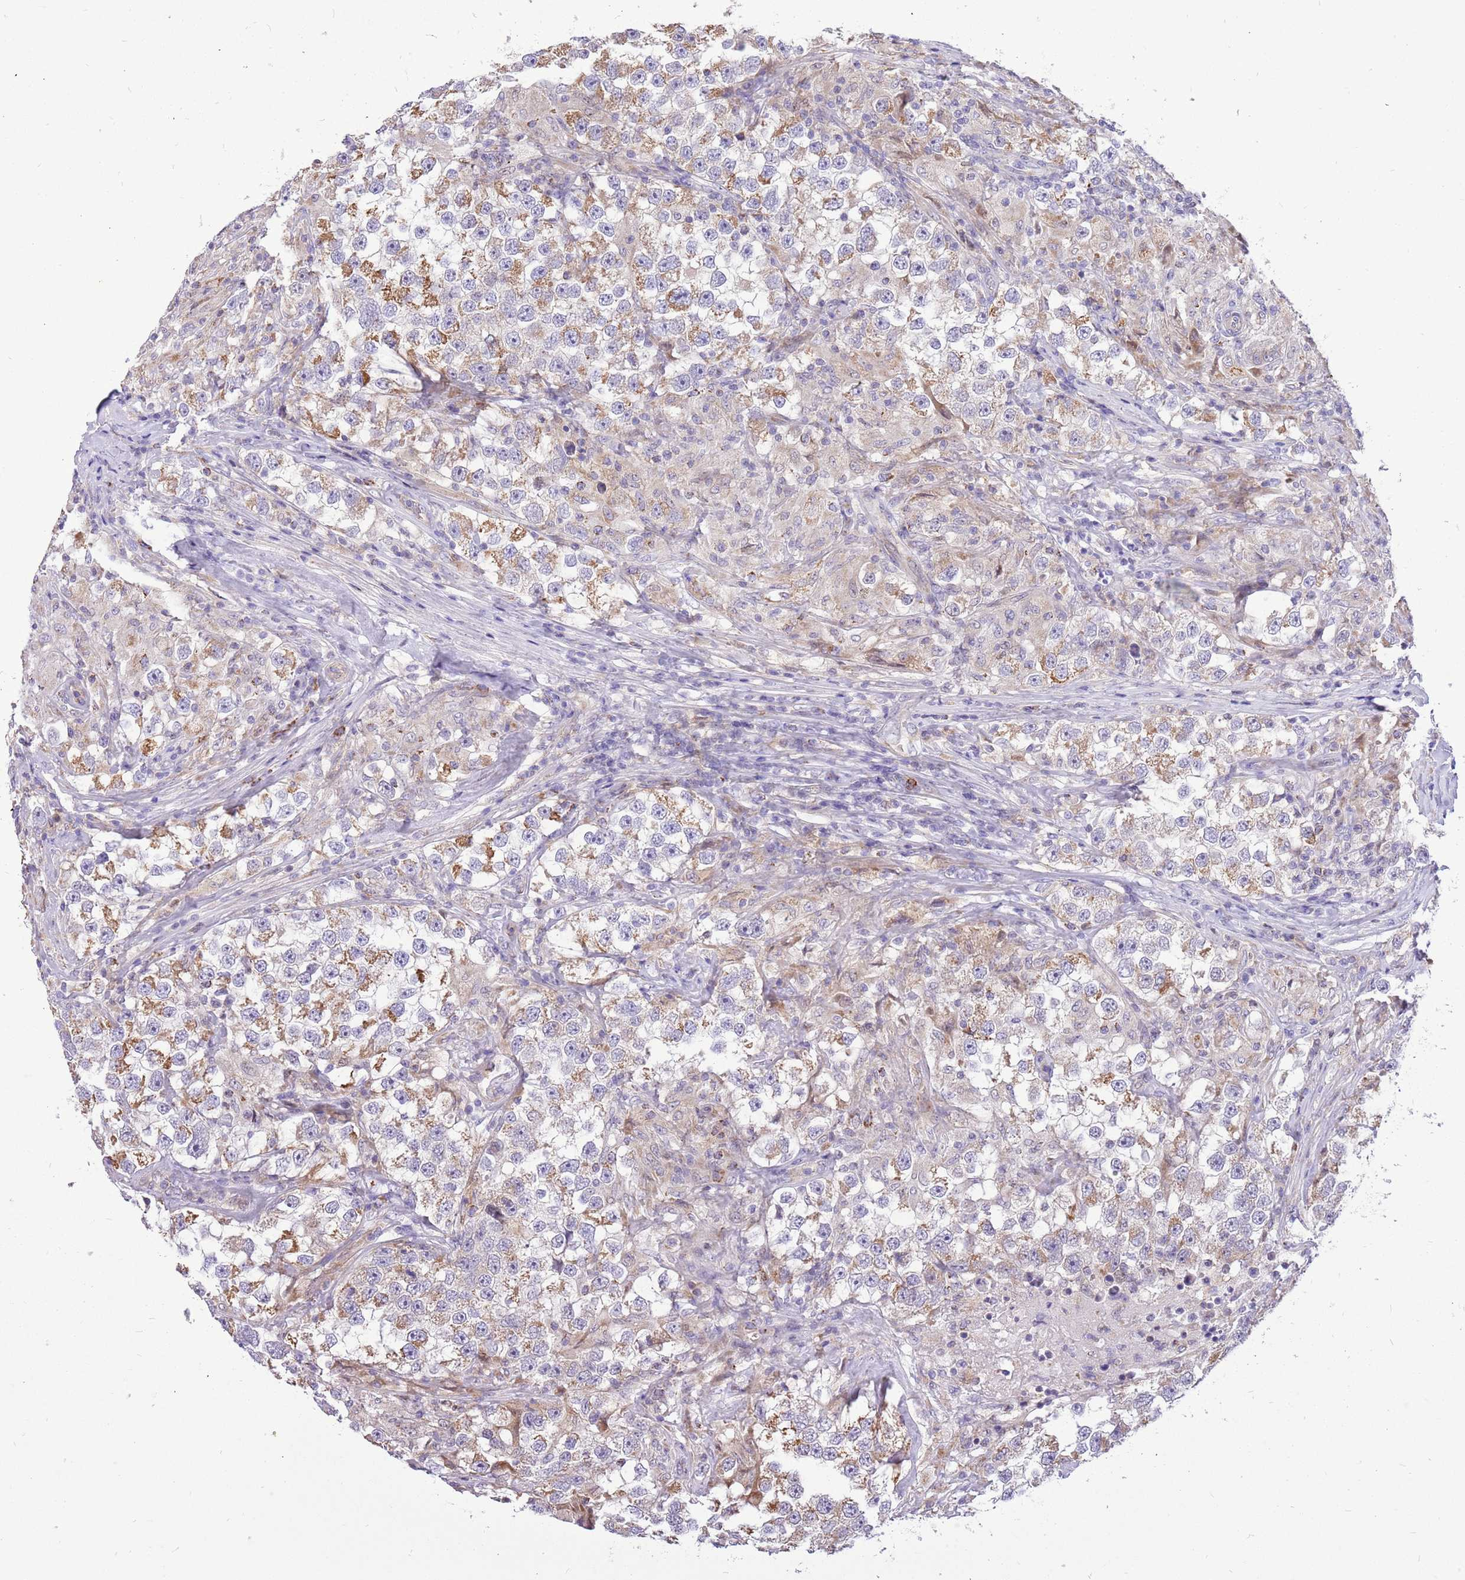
{"staining": {"intensity": "moderate", "quantity": "25%-75%", "location": "cytoplasmic/membranous"}, "tissue": "testis cancer", "cell_type": "Tumor cells", "image_type": "cancer", "snomed": [{"axis": "morphology", "description": "Seminoma, NOS"}, {"axis": "topography", "description": "Testis"}], "caption": "Protein staining exhibits moderate cytoplasmic/membranous expression in about 25%-75% of tumor cells in testis cancer (seminoma).", "gene": "COX17", "patient": {"sex": "male", "age": 46}}